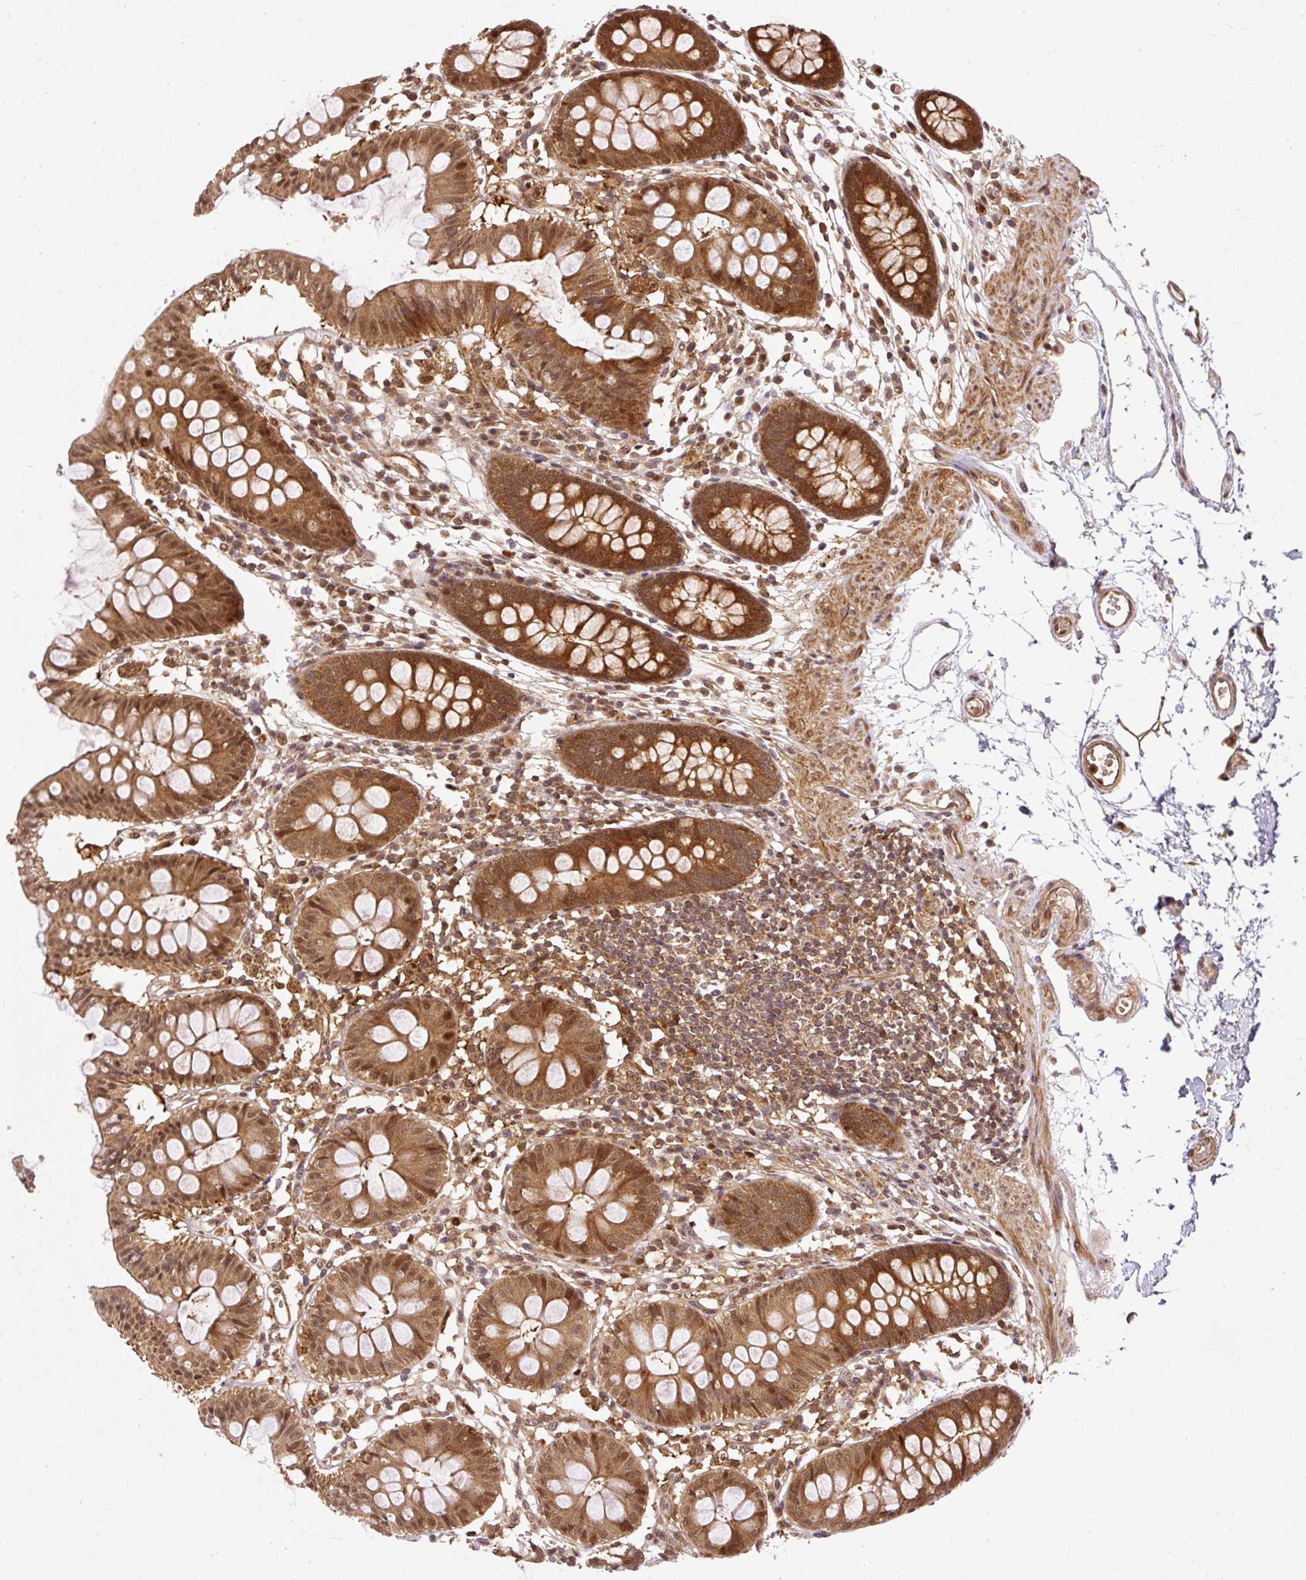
{"staining": {"intensity": "moderate", "quantity": ">75%", "location": "cytoplasmic/membranous"}, "tissue": "colon", "cell_type": "Endothelial cells", "image_type": "normal", "snomed": [{"axis": "morphology", "description": "Normal tissue, NOS"}, {"axis": "topography", "description": "Colon"}], "caption": "Protein analysis of benign colon demonstrates moderate cytoplasmic/membranous positivity in approximately >75% of endothelial cells.", "gene": "PSMD1", "patient": {"sex": "female", "age": 84}}